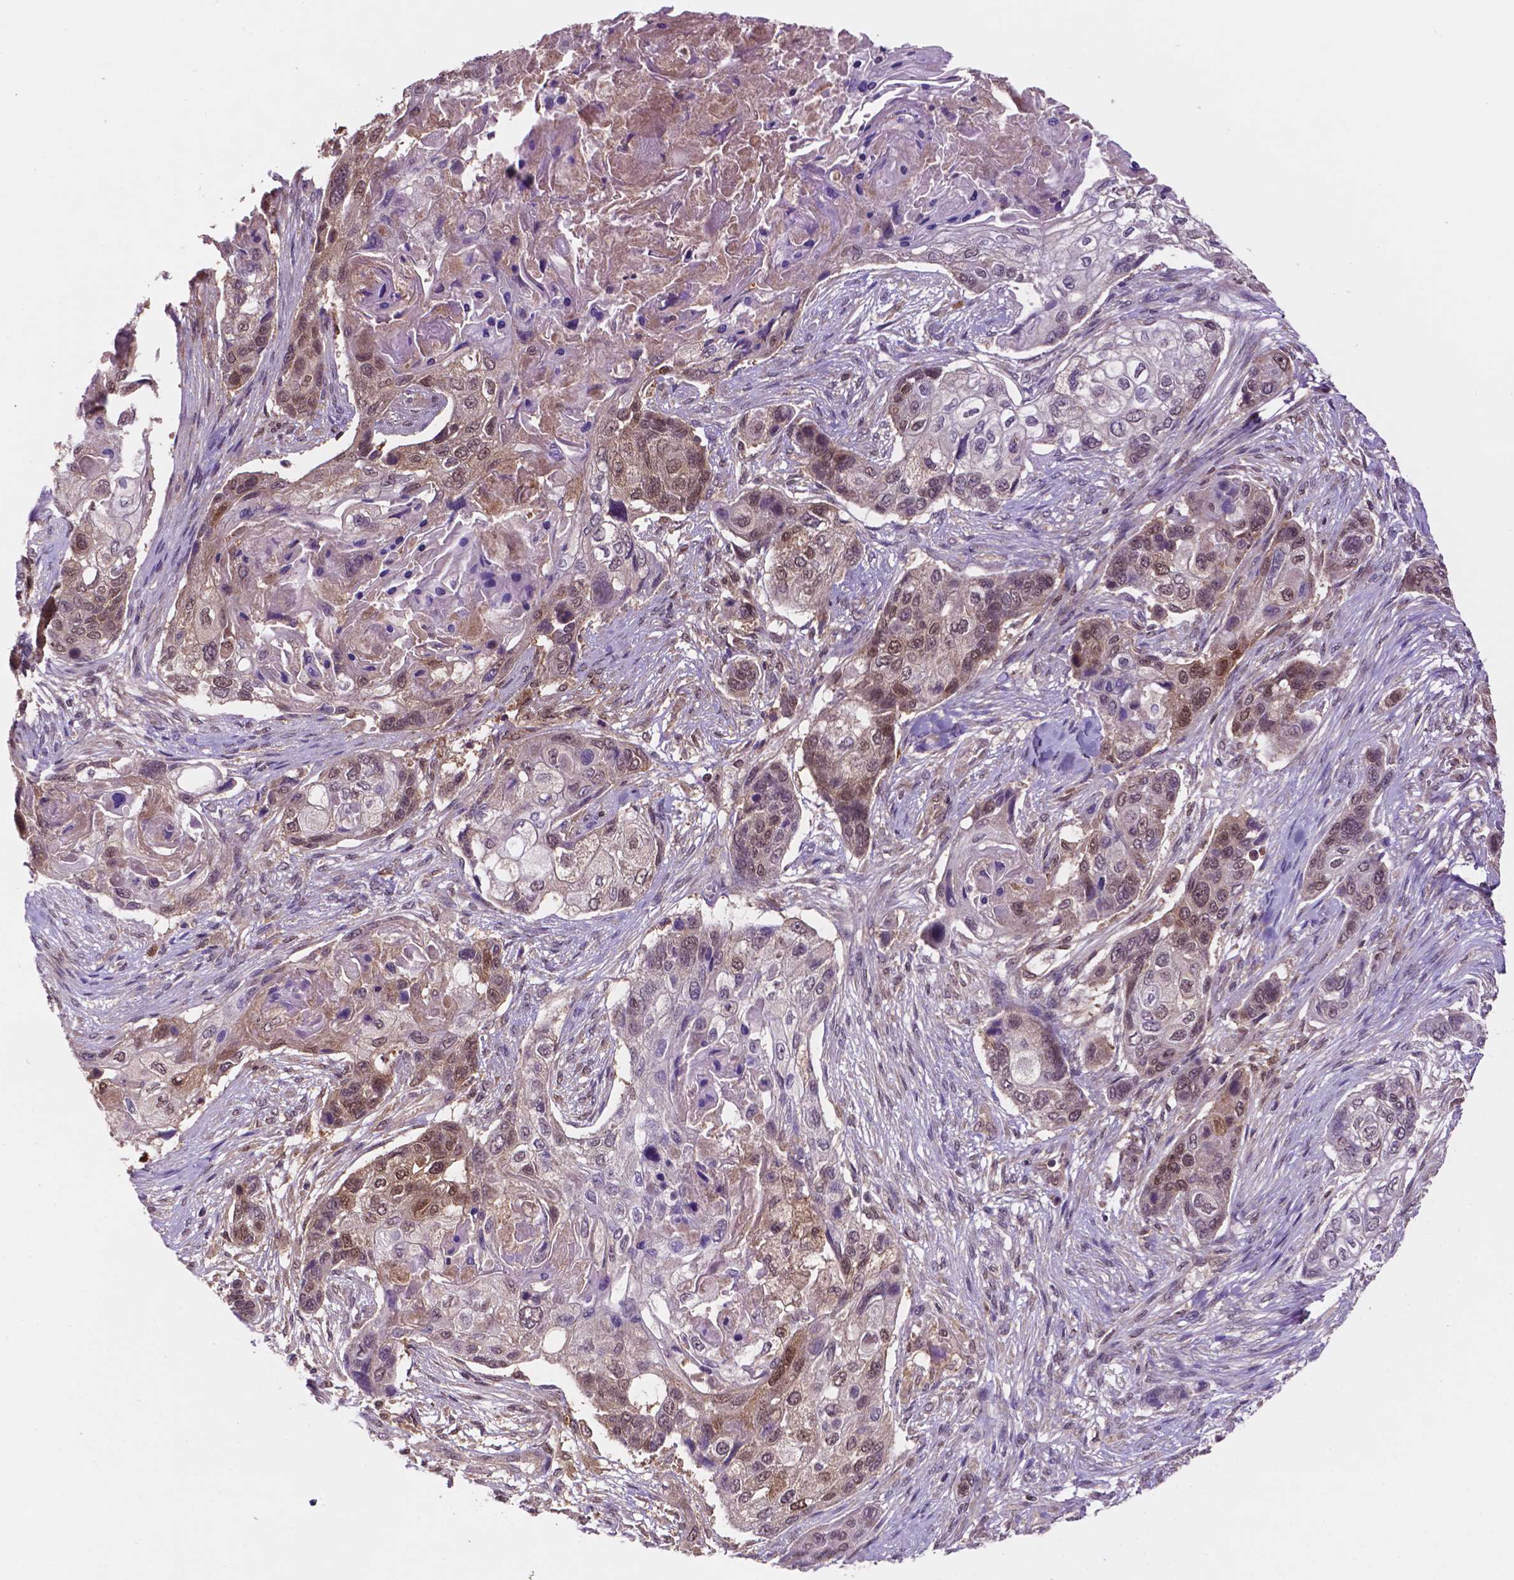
{"staining": {"intensity": "weak", "quantity": "25%-75%", "location": "nuclear"}, "tissue": "lung cancer", "cell_type": "Tumor cells", "image_type": "cancer", "snomed": [{"axis": "morphology", "description": "Squamous cell carcinoma, NOS"}, {"axis": "topography", "description": "Lung"}], "caption": "Tumor cells reveal weak nuclear positivity in approximately 25%-75% of cells in lung squamous cell carcinoma.", "gene": "UBE2L6", "patient": {"sex": "male", "age": 69}}